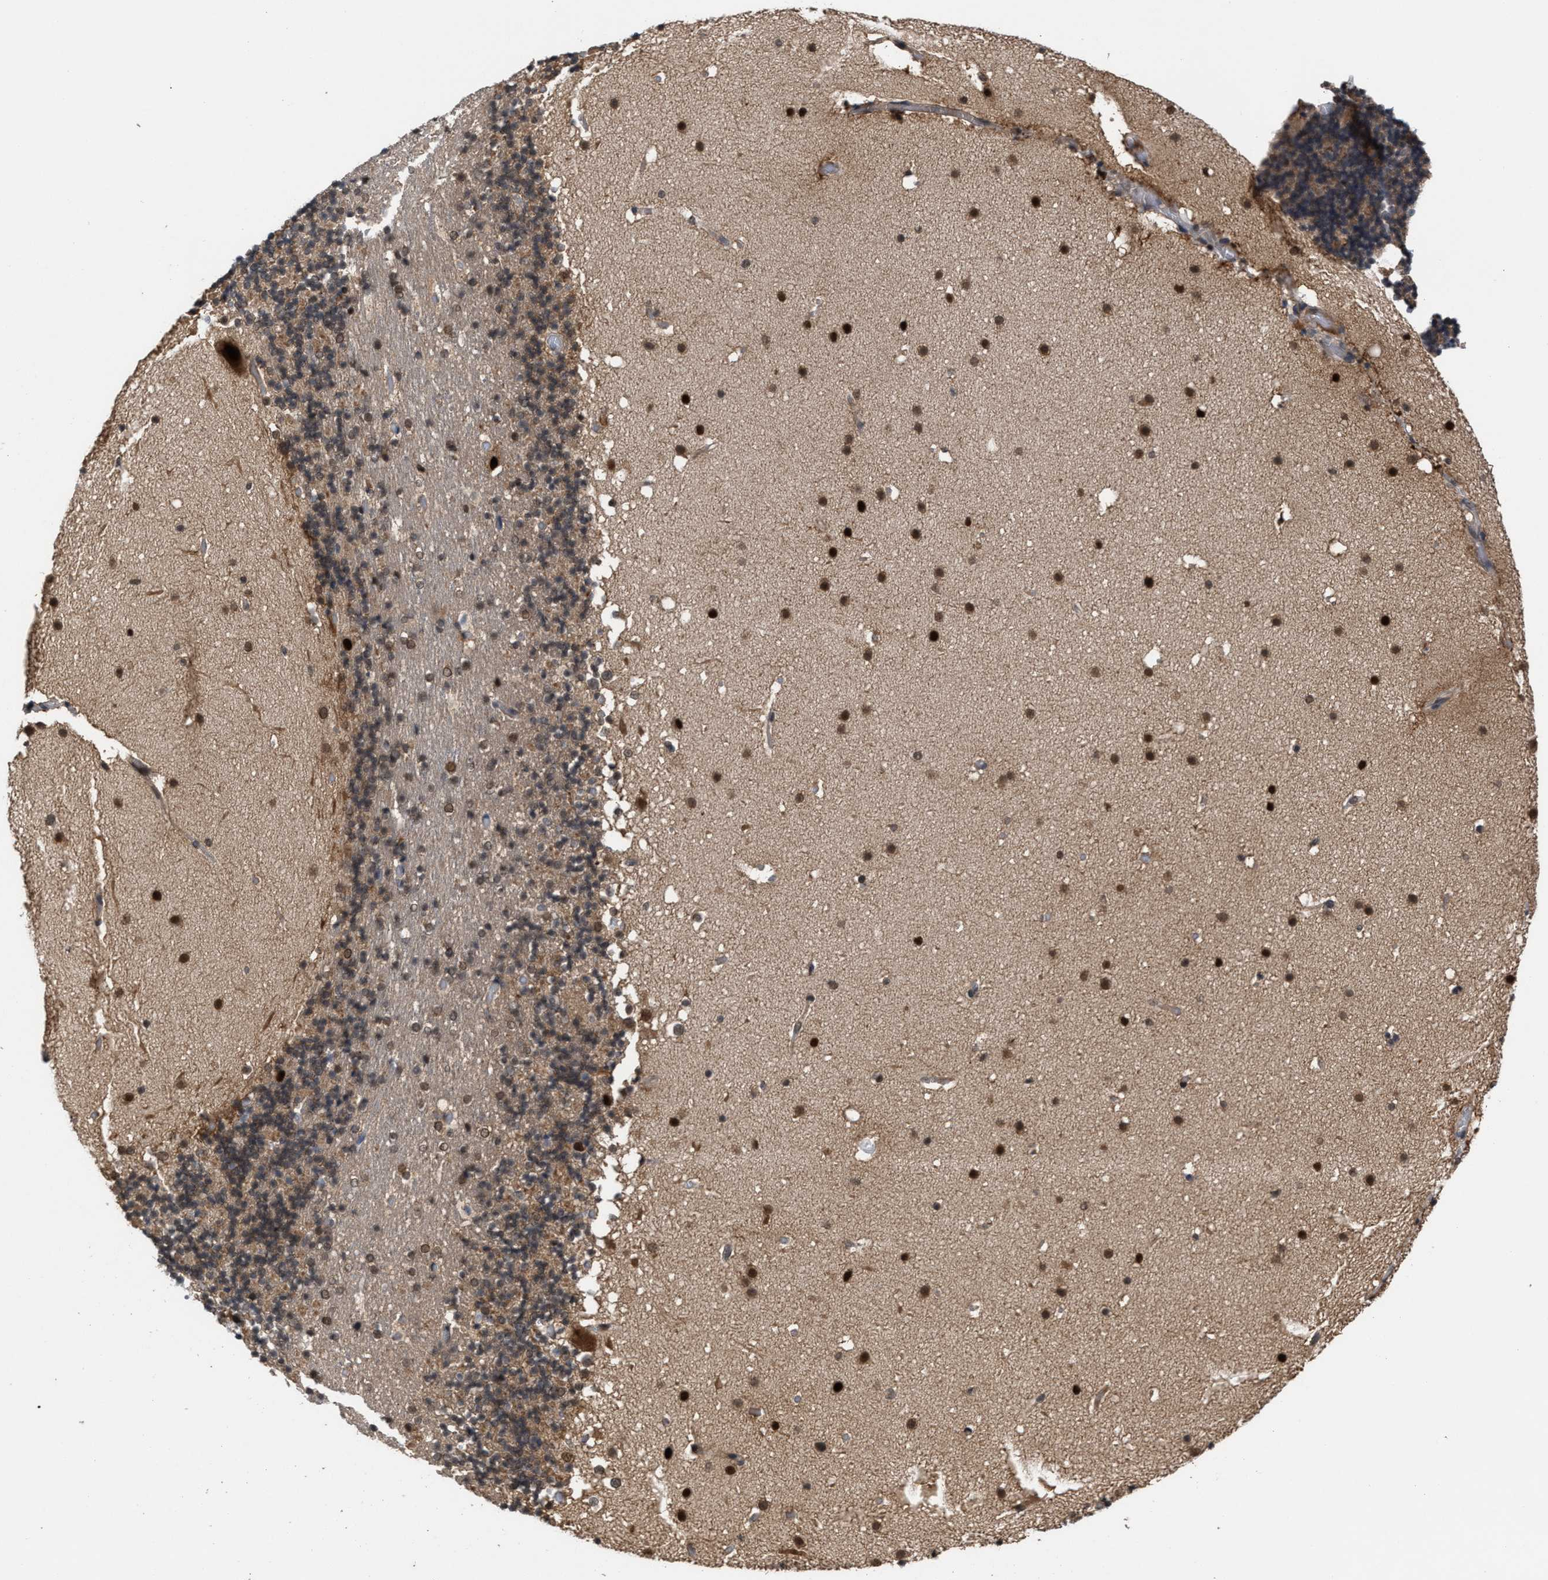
{"staining": {"intensity": "weak", "quantity": ">75%", "location": "cytoplasmic/membranous,nuclear"}, "tissue": "cerebellum", "cell_type": "Cells in granular layer", "image_type": "normal", "snomed": [{"axis": "morphology", "description": "Normal tissue, NOS"}, {"axis": "topography", "description": "Cerebellum"}], "caption": "IHC staining of unremarkable cerebellum, which demonstrates low levels of weak cytoplasmic/membranous,nuclear positivity in about >75% of cells in granular layer indicating weak cytoplasmic/membranous,nuclear protein positivity. The staining was performed using DAB (3,3'-diaminobenzidine) (brown) for protein detection and nuclei were counterstained in hematoxylin (blue).", "gene": "C9orf78", "patient": {"sex": "male", "age": 57}}